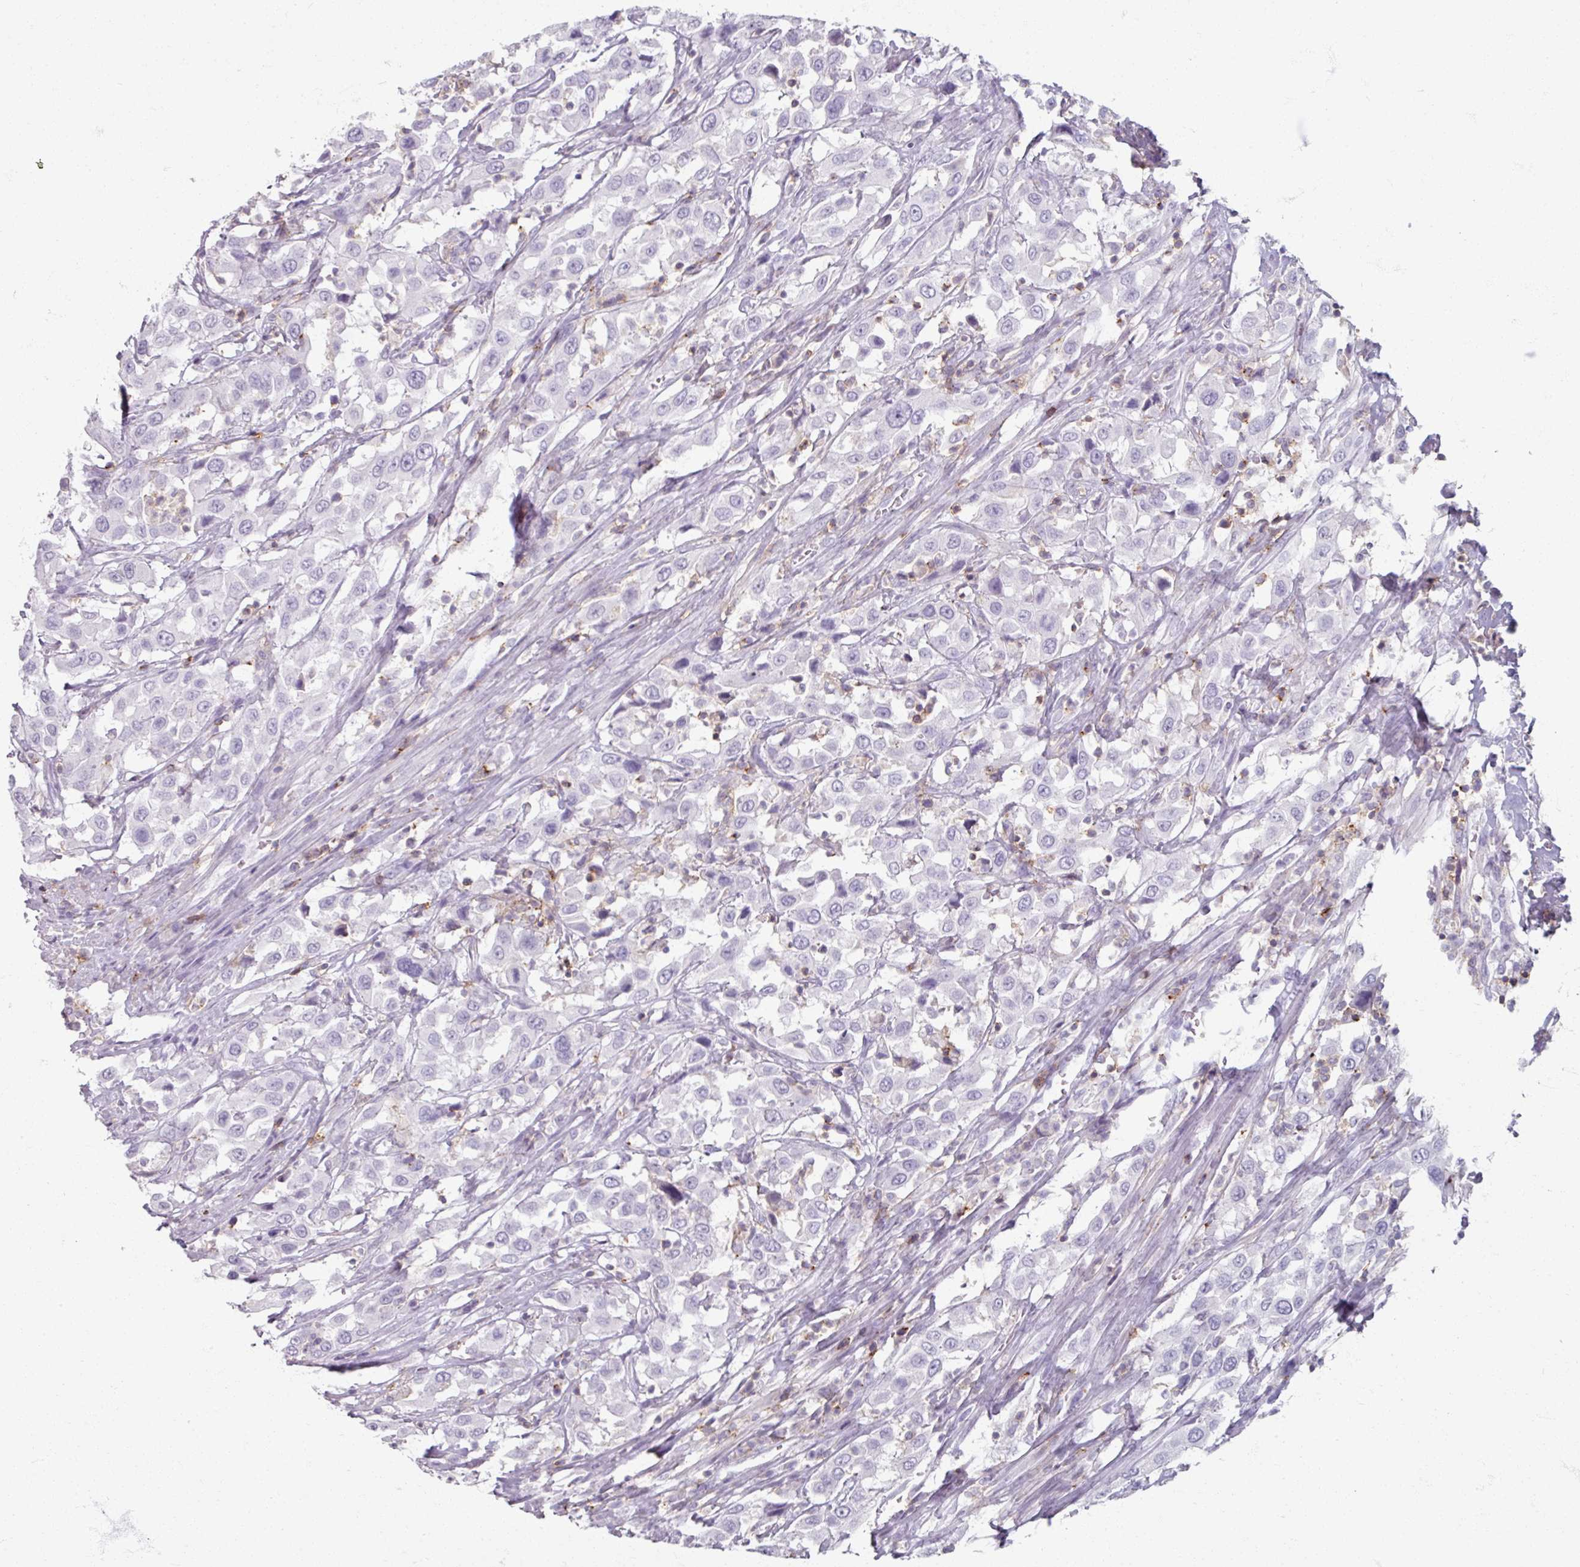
{"staining": {"intensity": "negative", "quantity": "none", "location": "none"}, "tissue": "urothelial cancer", "cell_type": "Tumor cells", "image_type": "cancer", "snomed": [{"axis": "morphology", "description": "Urothelial carcinoma, High grade"}, {"axis": "topography", "description": "Urinary bladder"}], "caption": "Tumor cells show no significant staining in high-grade urothelial carcinoma.", "gene": "PTPRC", "patient": {"sex": "male", "age": 61}}